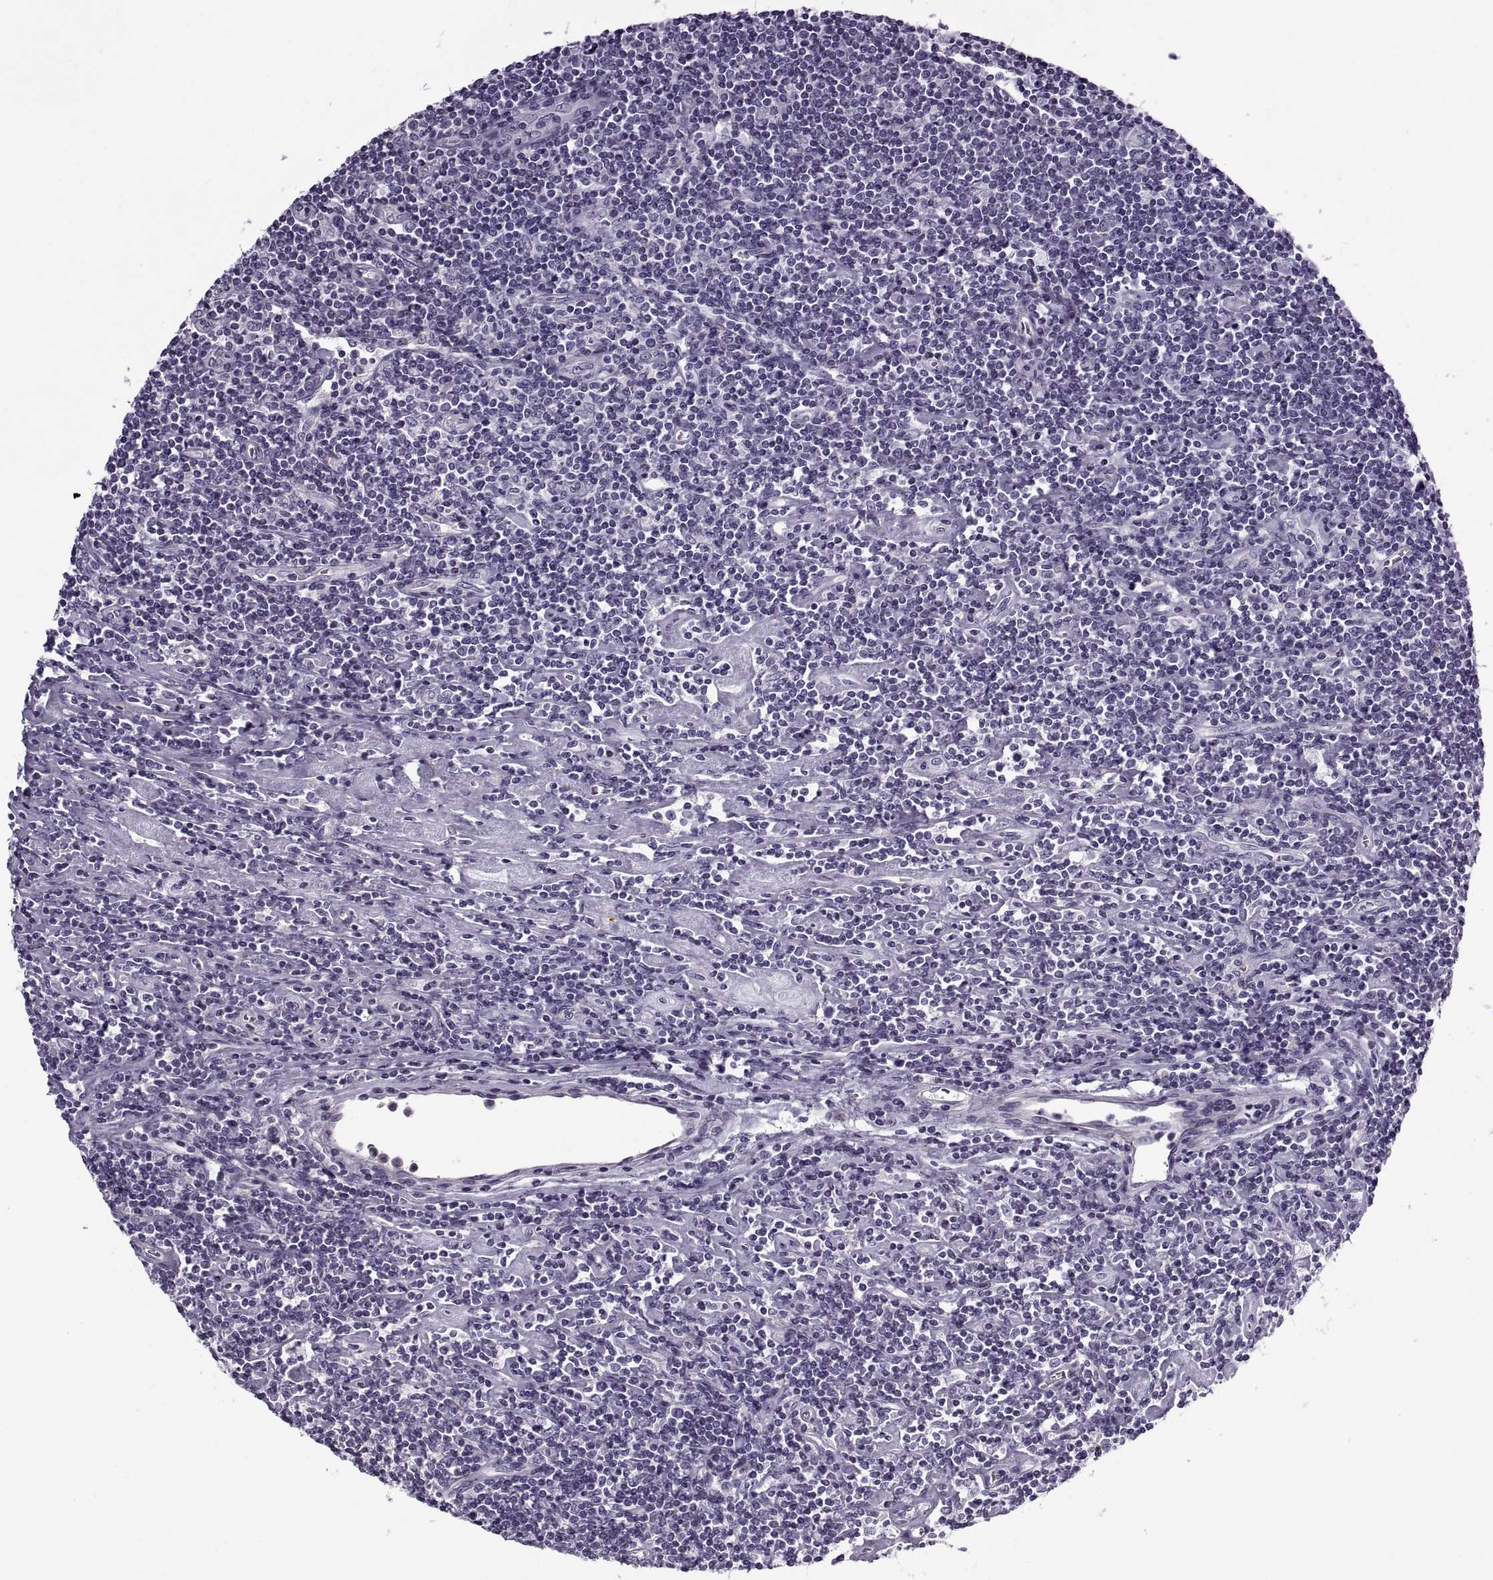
{"staining": {"intensity": "negative", "quantity": "none", "location": "none"}, "tissue": "lymphoma", "cell_type": "Tumor cells", "image_type": "cancer", "snomed": [{"axis": "morphology", "description": "Hodgkin's disease, NOS"}, {"axis": "topography", "description": "Lymph node"}], "caption": "Immunohistochemical staining of Hodgkin's disease shows no significant positivity in tumor cells. (DAB IHC with hematoxylin counter stain).", "gene": "CALCR", "patient": {"sex": "male", "age": 40}}